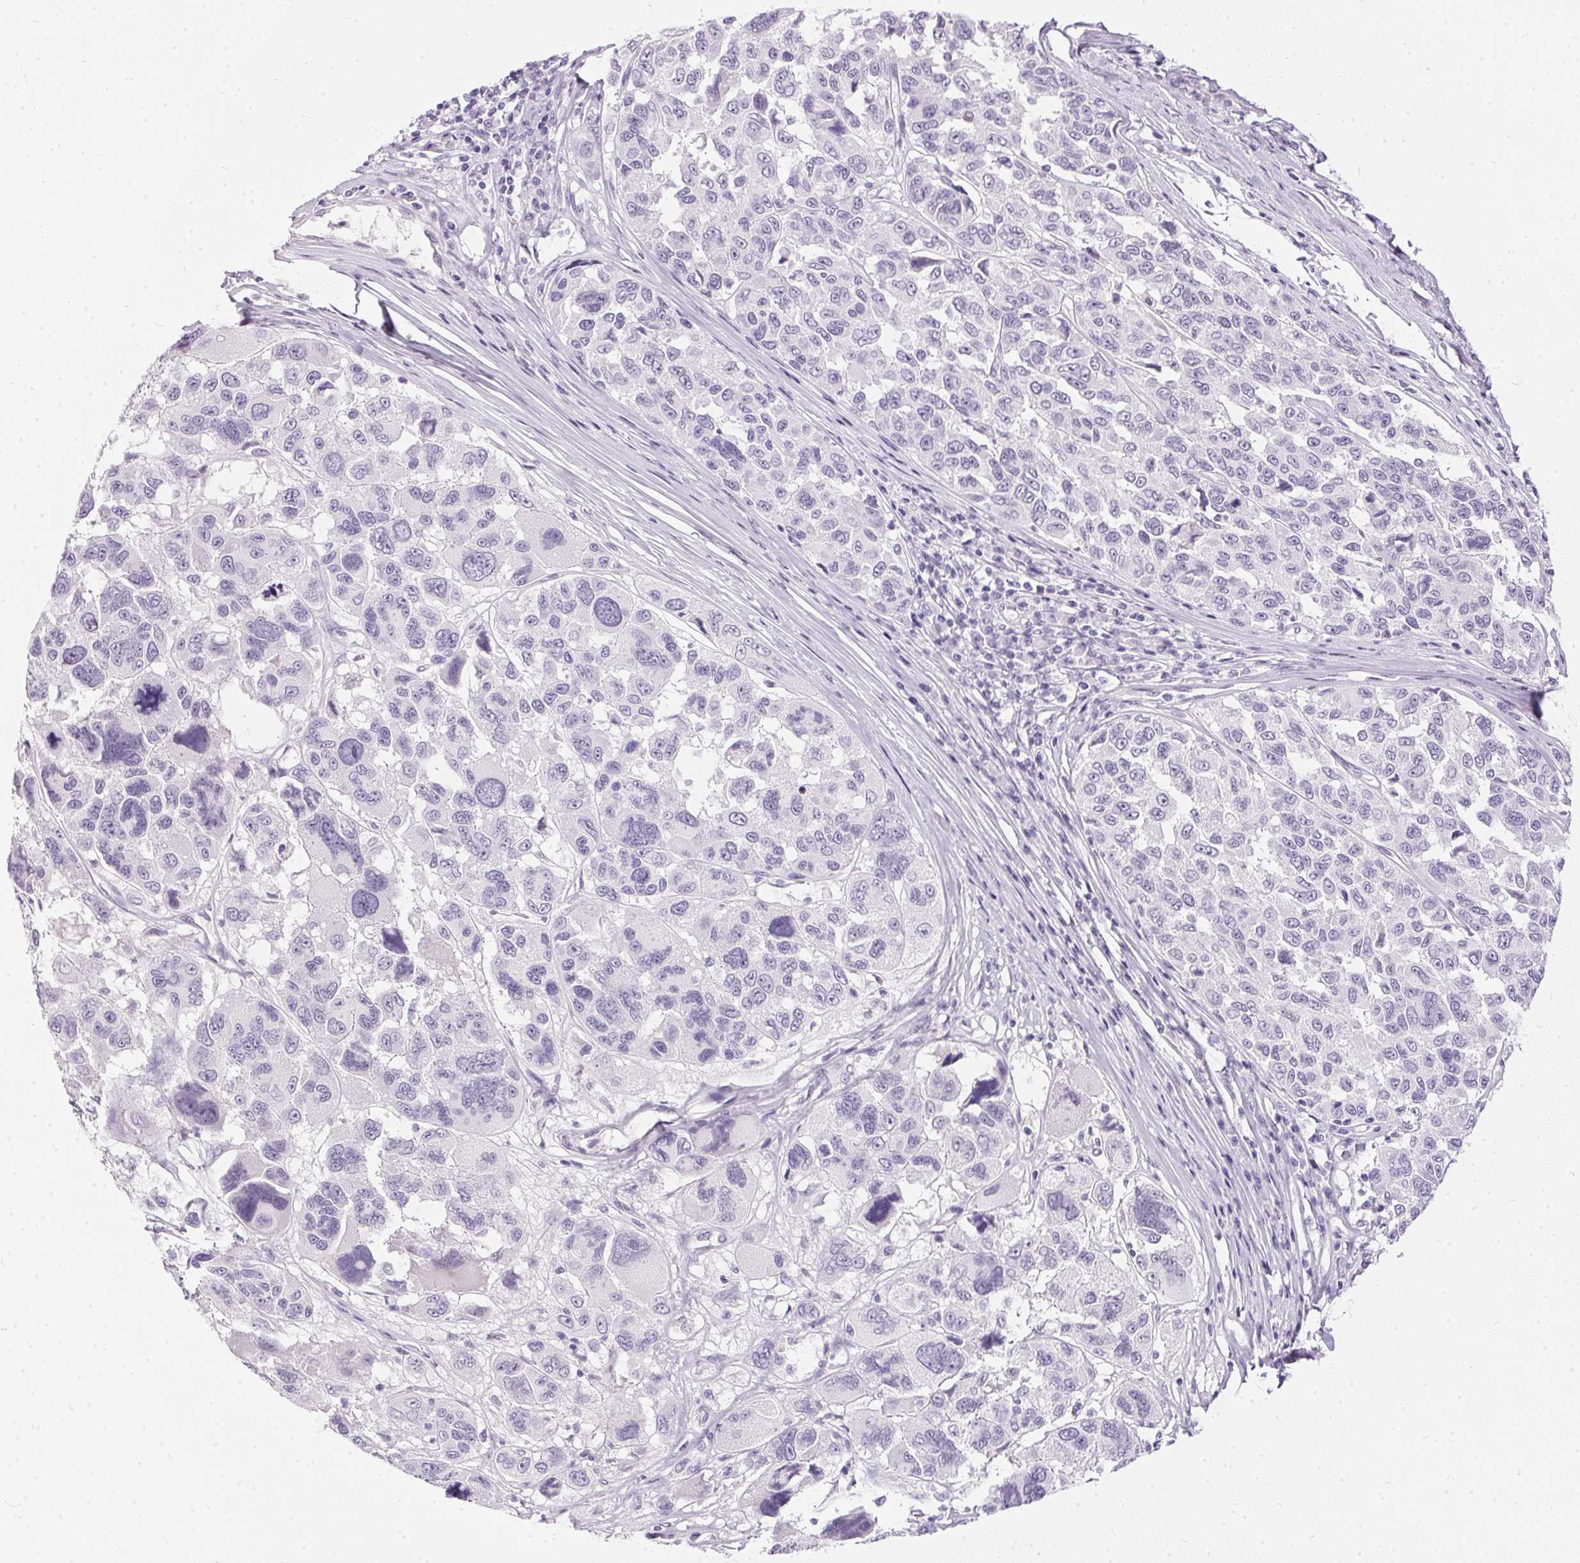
{"staining": {"intensity": "negative", "quantity": "none", "location": "none"}, "tissue": "melanoma", "cell_type": "Tumor cells", "image_type": "cancer", "snomed": [{"axis": "morphology", "description": "Malignant melanoma, NOS"}, {"axis": "topography", "description": "Skin"}], "caption": "Immunohistochemistry (IHC) of human malignant melanoma shows no positivity in tumor cells.", "gene": "GBP6", "patient": {"sex": "female", "age": 66}}